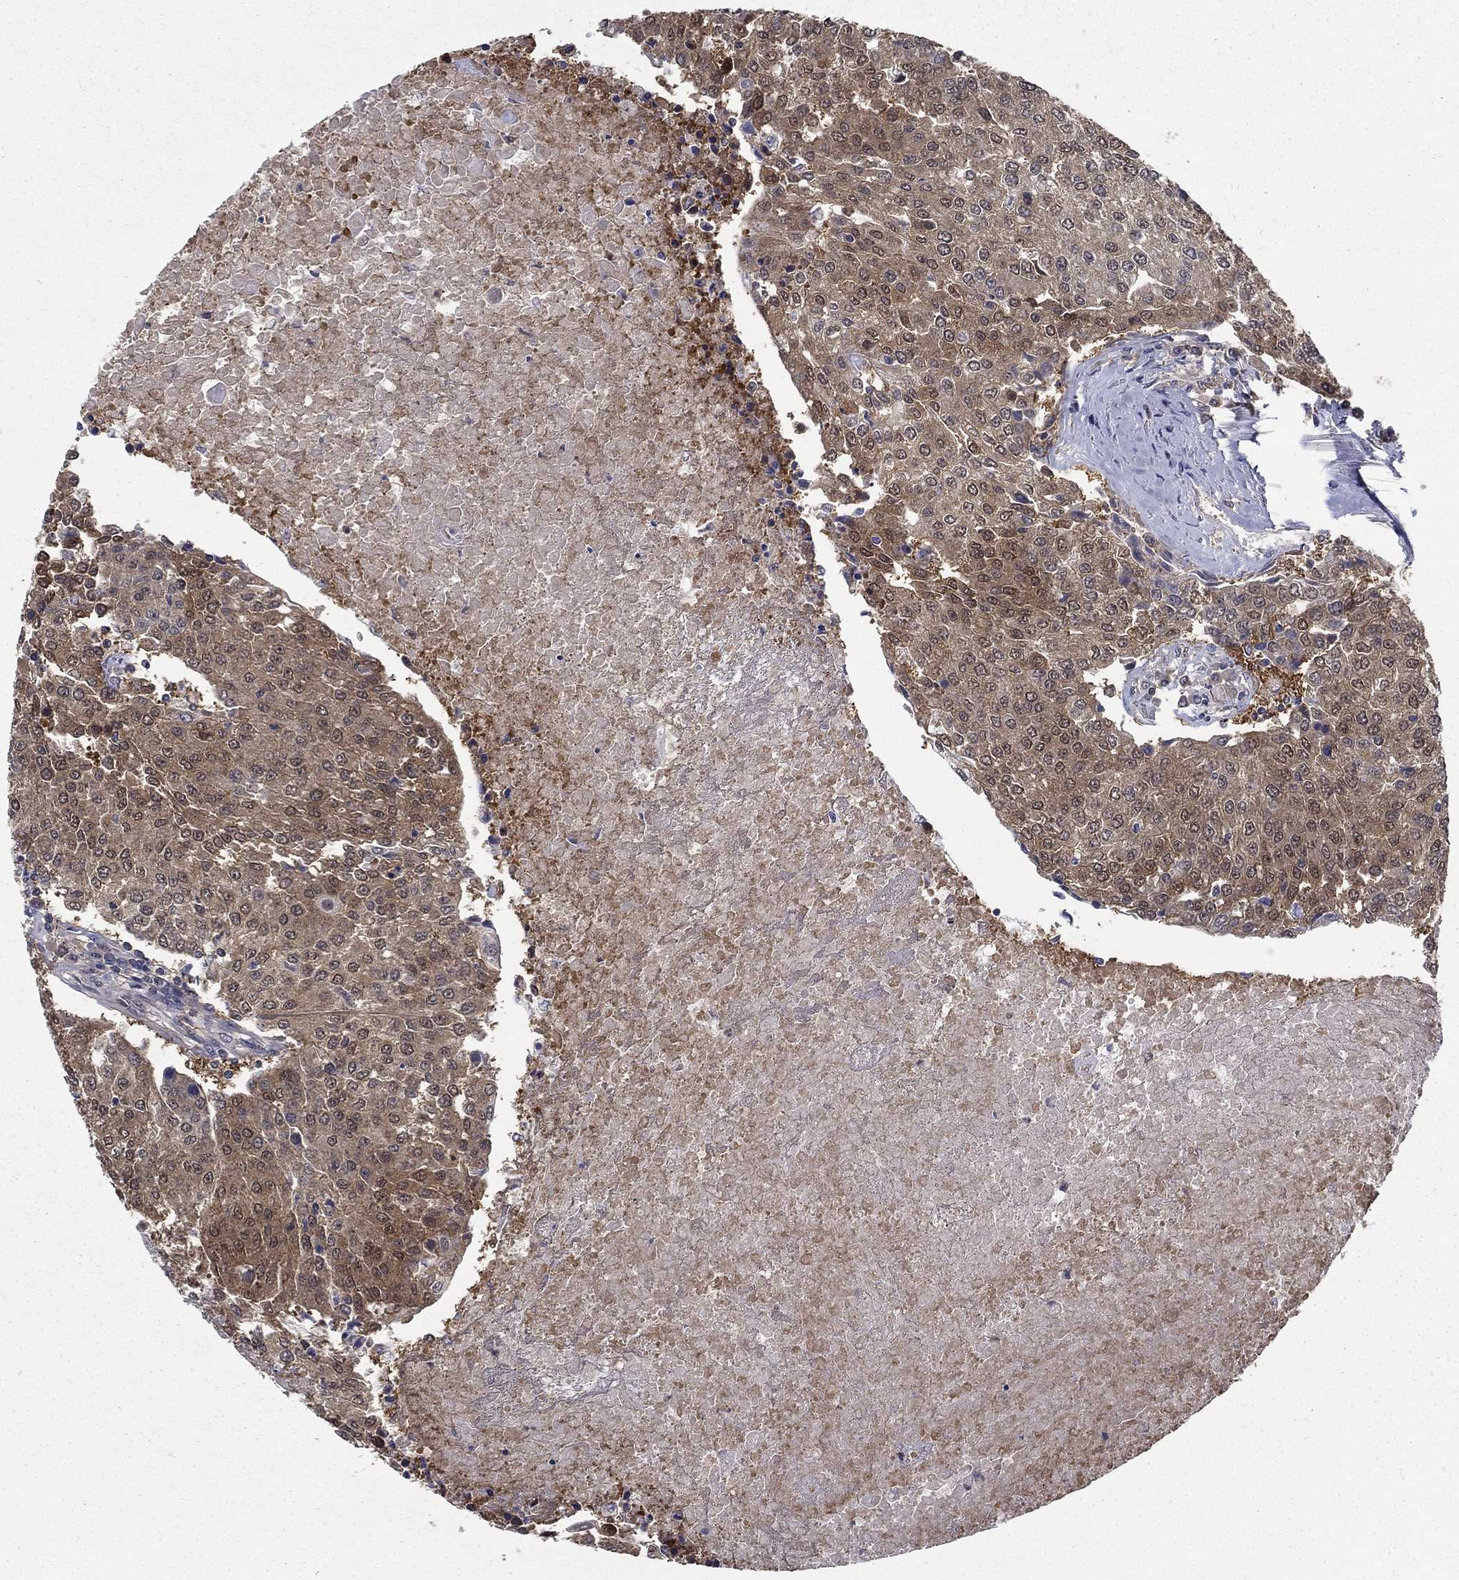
{"staining": {"intensity": "weak", "quantity": ">75%", "location": "cytoplasmic/membranous"}, "tissue": "urothelial cancer", "cell_type": "Tumor cells", "image_type": "cancer", "snomed": [{"axis": "morphology", "description": "Urothelial carcinoma, High grade"}, {"axis": "topography", "description": "Urinary bladder"}], "caption": "IHC of urothelial carcinoma (high-grade) exhibits low levels of weak cytoplasmic/membranous expression in approximately >75% of tumor cells. The staining was performed using DAB, with brown indicating positive protein expression. Nuclei are stained blue with hematoxylin.", "gene": "NIT2", "patient": {"sex": "female", "age": 85}}